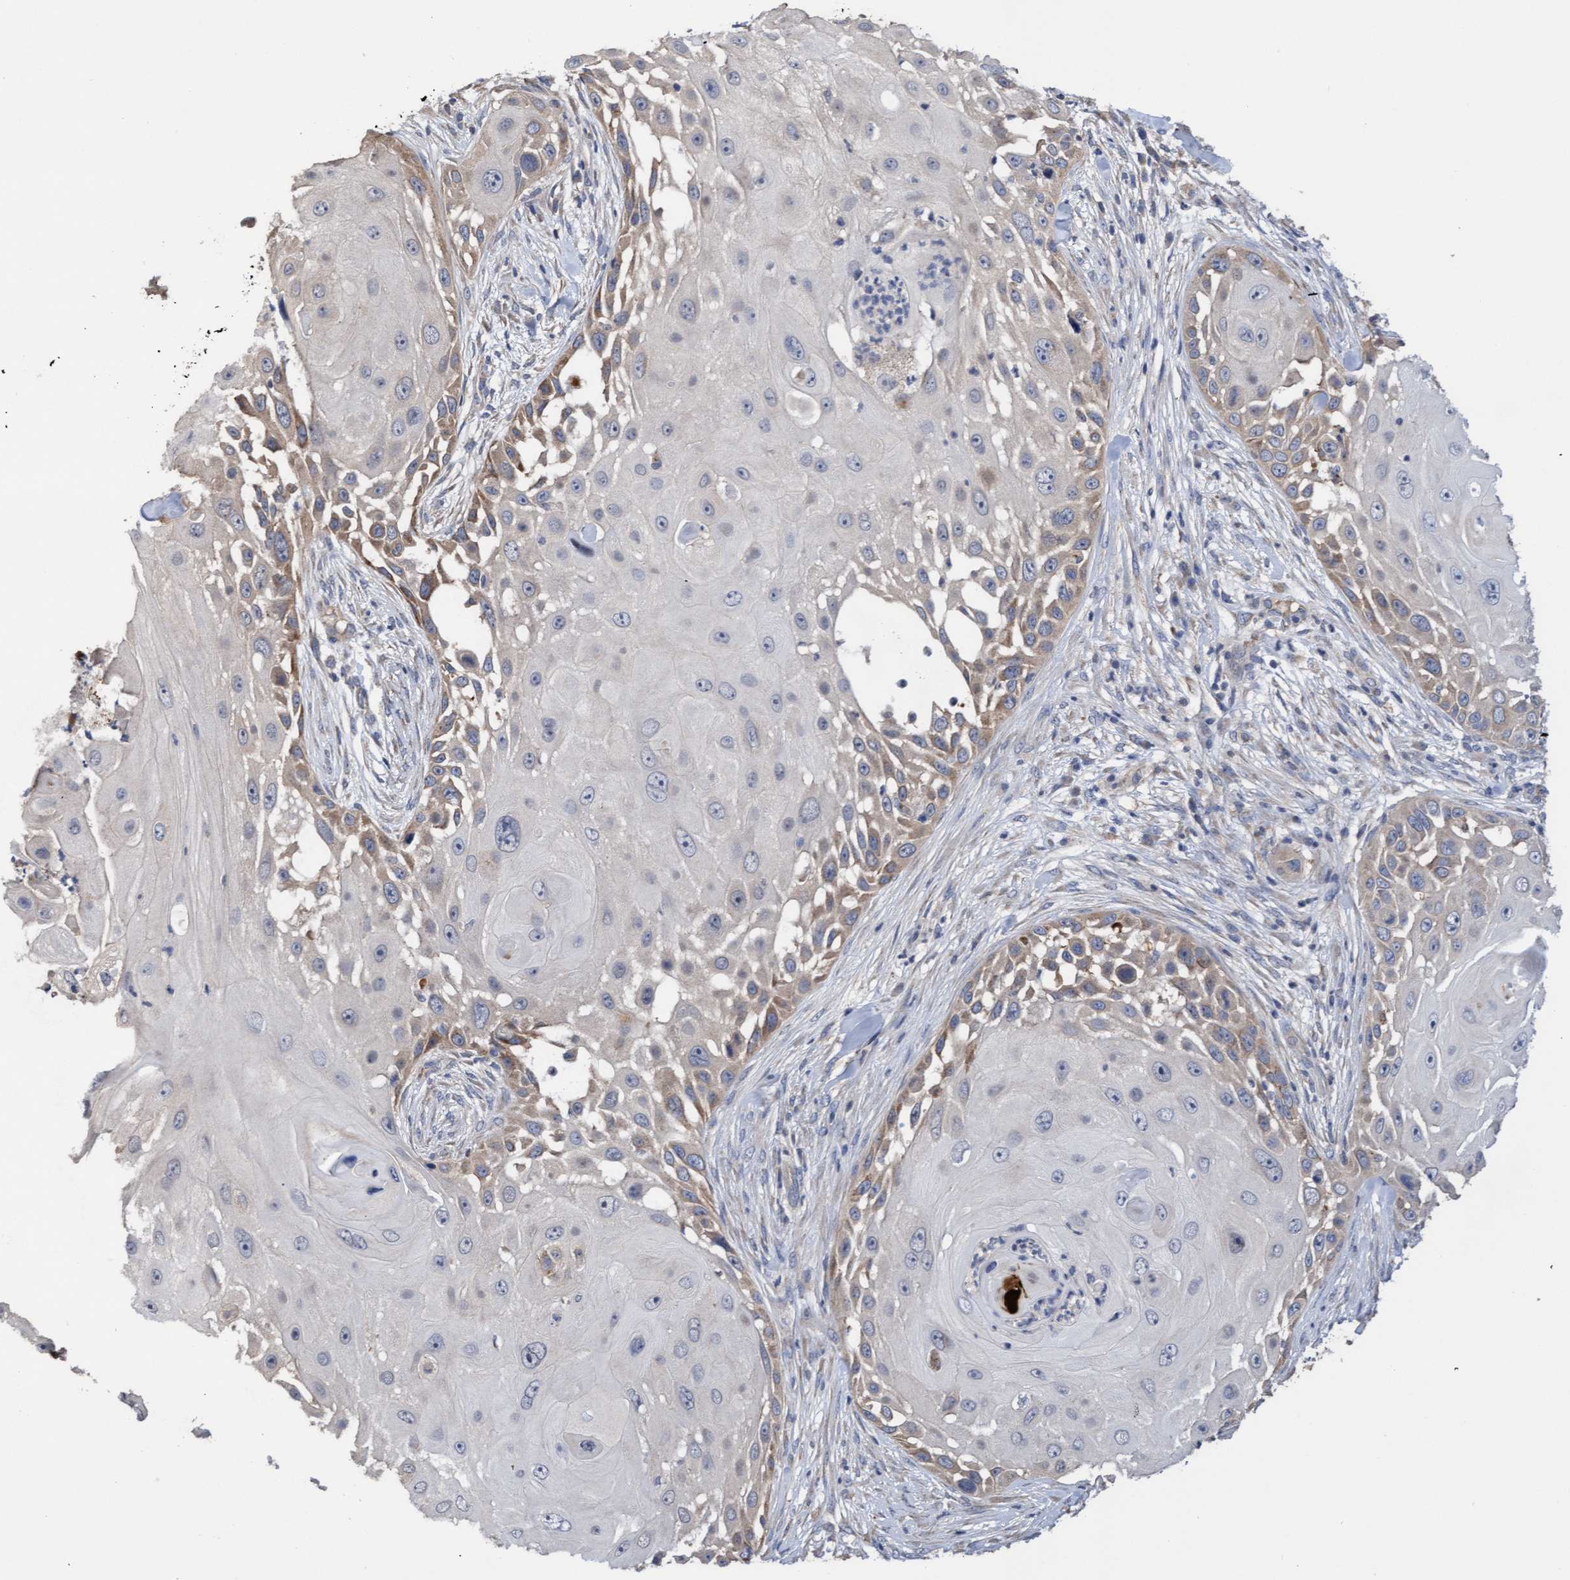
{"staining": {"intensity": "weak", "quantity": "25%-75%", "location": "cytoplasmic/membranous"}, "tissue": "skin cancer", "cell_type": "Tumor cells", "image_type": "cancer", "snomed": [{"axis": "morphology", "description": "Squamous cell carcinoma, NOS"}, {"axis": "topography", "description": "Skin"}], "caption": "IHC image of neoplastic tissue: squamous cell carcinoma (skin) stained using immunohistochemistry (IHC) demonstrates low levels of weak protein expression localized specifically in the cytoplasmic/membranous of tumor cells, appearing as a cytoplasmic/membranous brown color.", "gene": "ITFG1", "patient": {"sex": "female", "age": 44}}